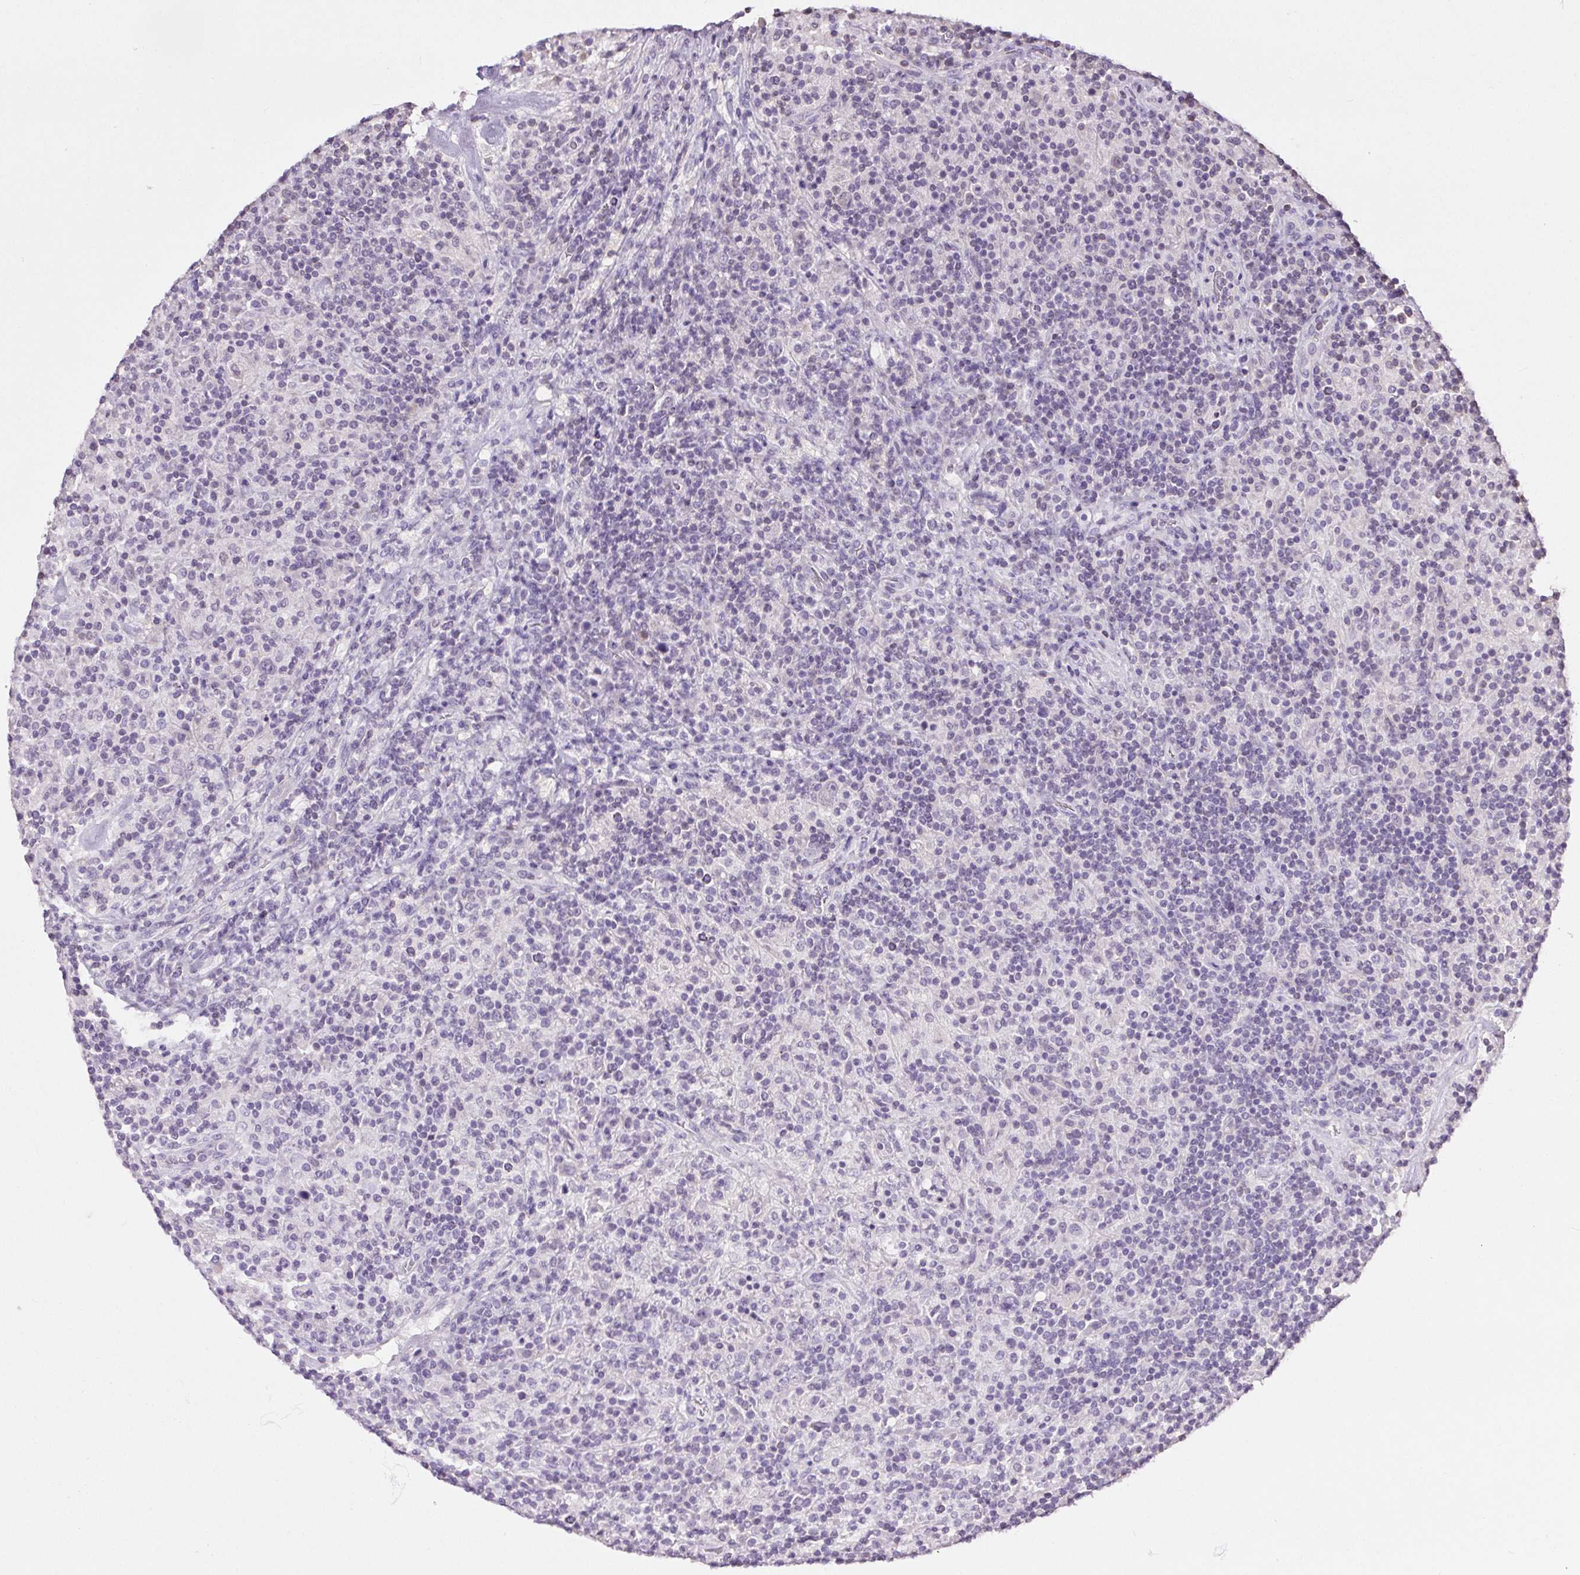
{"staining": {"intensity": "negative", "quantity": "none", "location": "none"}, "tissue": "lymphoma", "cell_type": "Tumor cells", "image_type": "cancer", "snomed": [{"axis": "morphology", "description": "Hodgkin's disease, NOS"}, {"axis": "topography", "description": "Lymph node"}], "caption": "This image is of lymphoma stained with immunohistochemistry (IHC) to label a protein in brown with the nuclei are counter-stained blue. There is no positivity in tumor cells.", "gene": "SYCE2", "patient": {"sex": "male", "age": 70}}